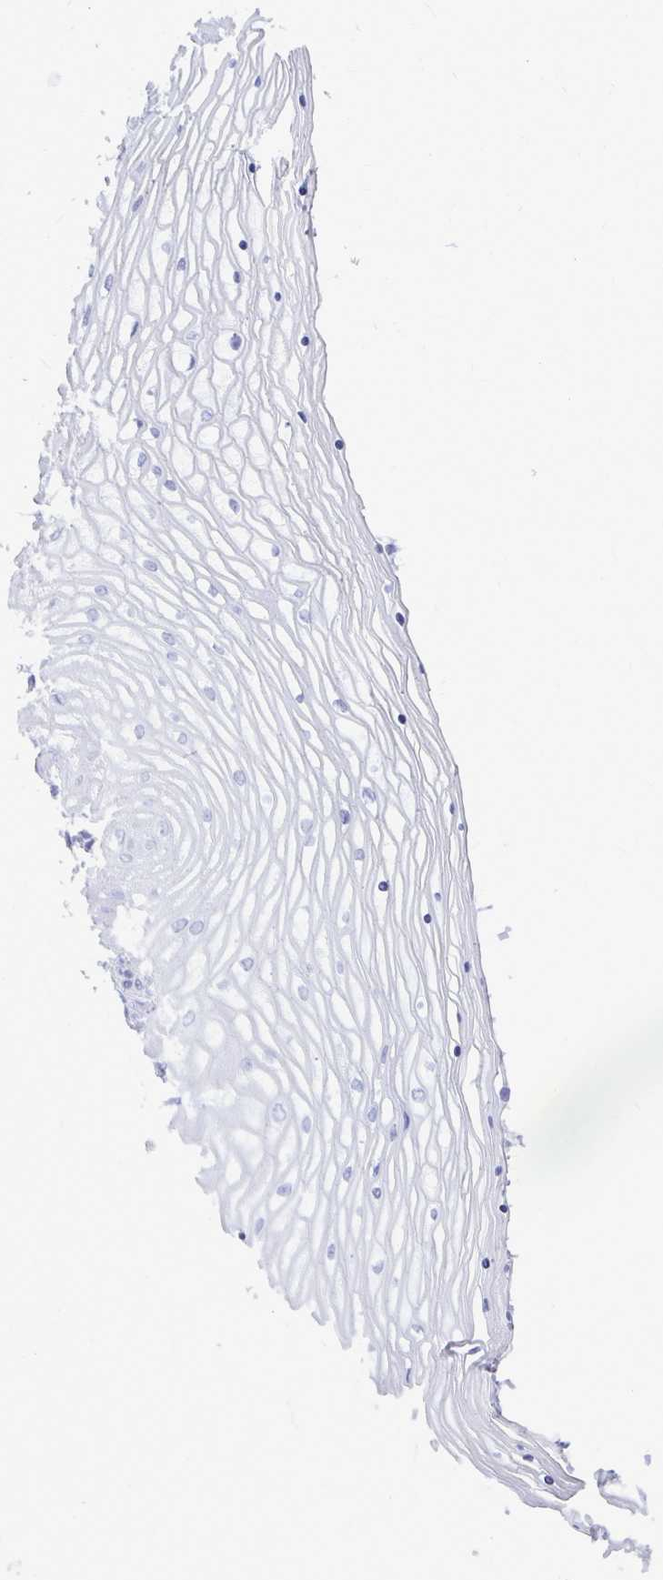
{"staining": {"intensity": "negative", "quantity": "none", "location": "none"}, "tissue": "vagina", "cell_type": "Squamous epithelial cells", "image_type": "normal", "snomed": [{"axis": "morphology", "description": "Normal tissue, NOS"}, {"axis": "topography", "description": "Vagina"}], "caption": "An immunohistochemistry (IHC) image of benign vagina is shown. There is no staining in squamous epithelial cells of vagina.", "gene": "OR10R2", "patient": {"sex": "female", "age": 45}}